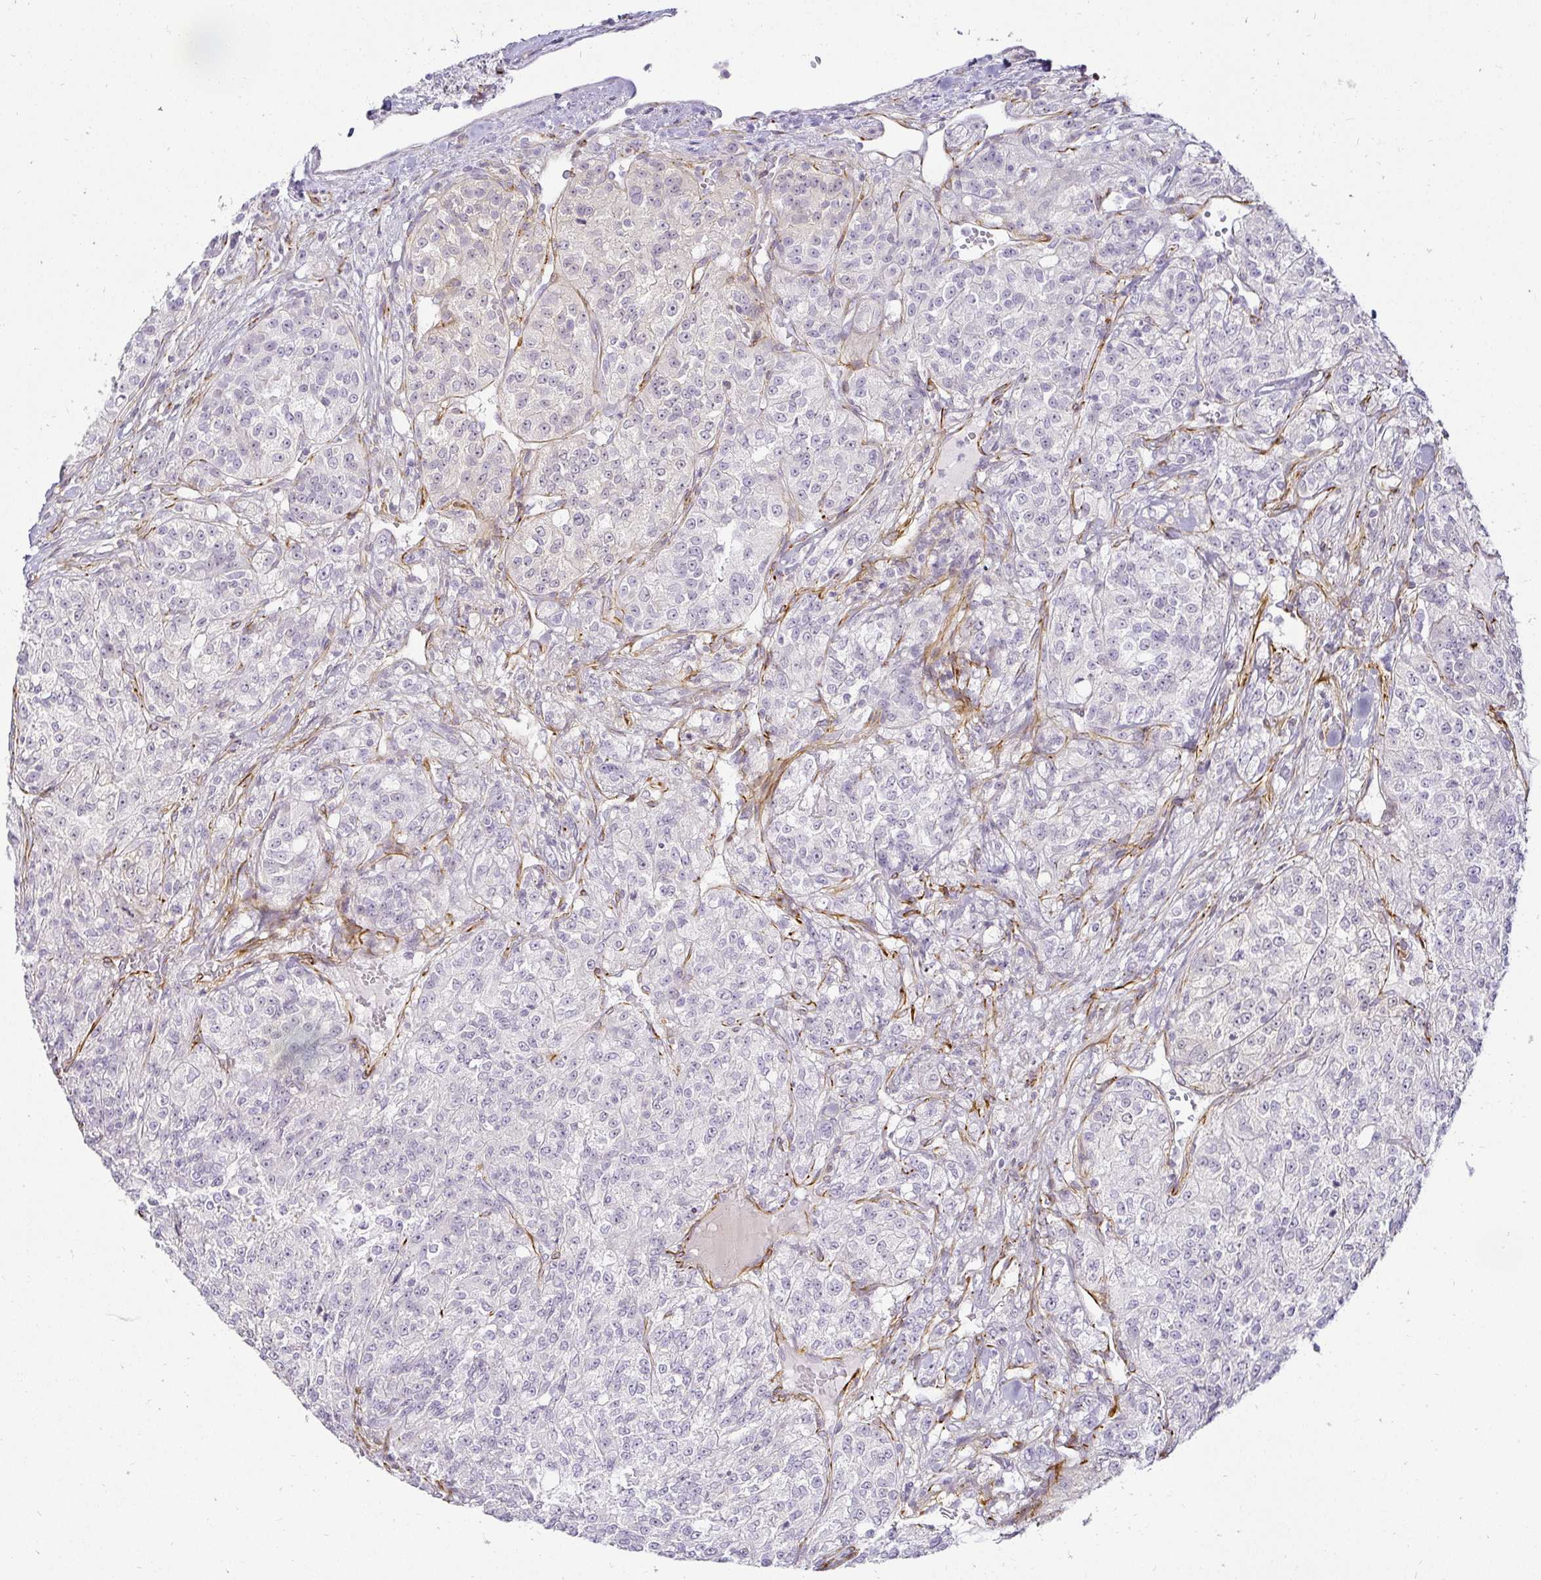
{"staining": {"intensity": "negative", "quantity": "none", "location": "none"}, "tissue": "renal cancer", "cell_type": "Tumor cells", "image_type": "cancer", "snomed": [{"axis": "morphology", "description": "Adenocarcinoma, NOS"}, {"axis": "topography", "description": "Kidney"}], "caption": "Renal cancer stained for a protein using immunohistochemistry displays no expression tumor cells.", "gene": "ACAN", "patient": {"sex": "female", "age": 63}}